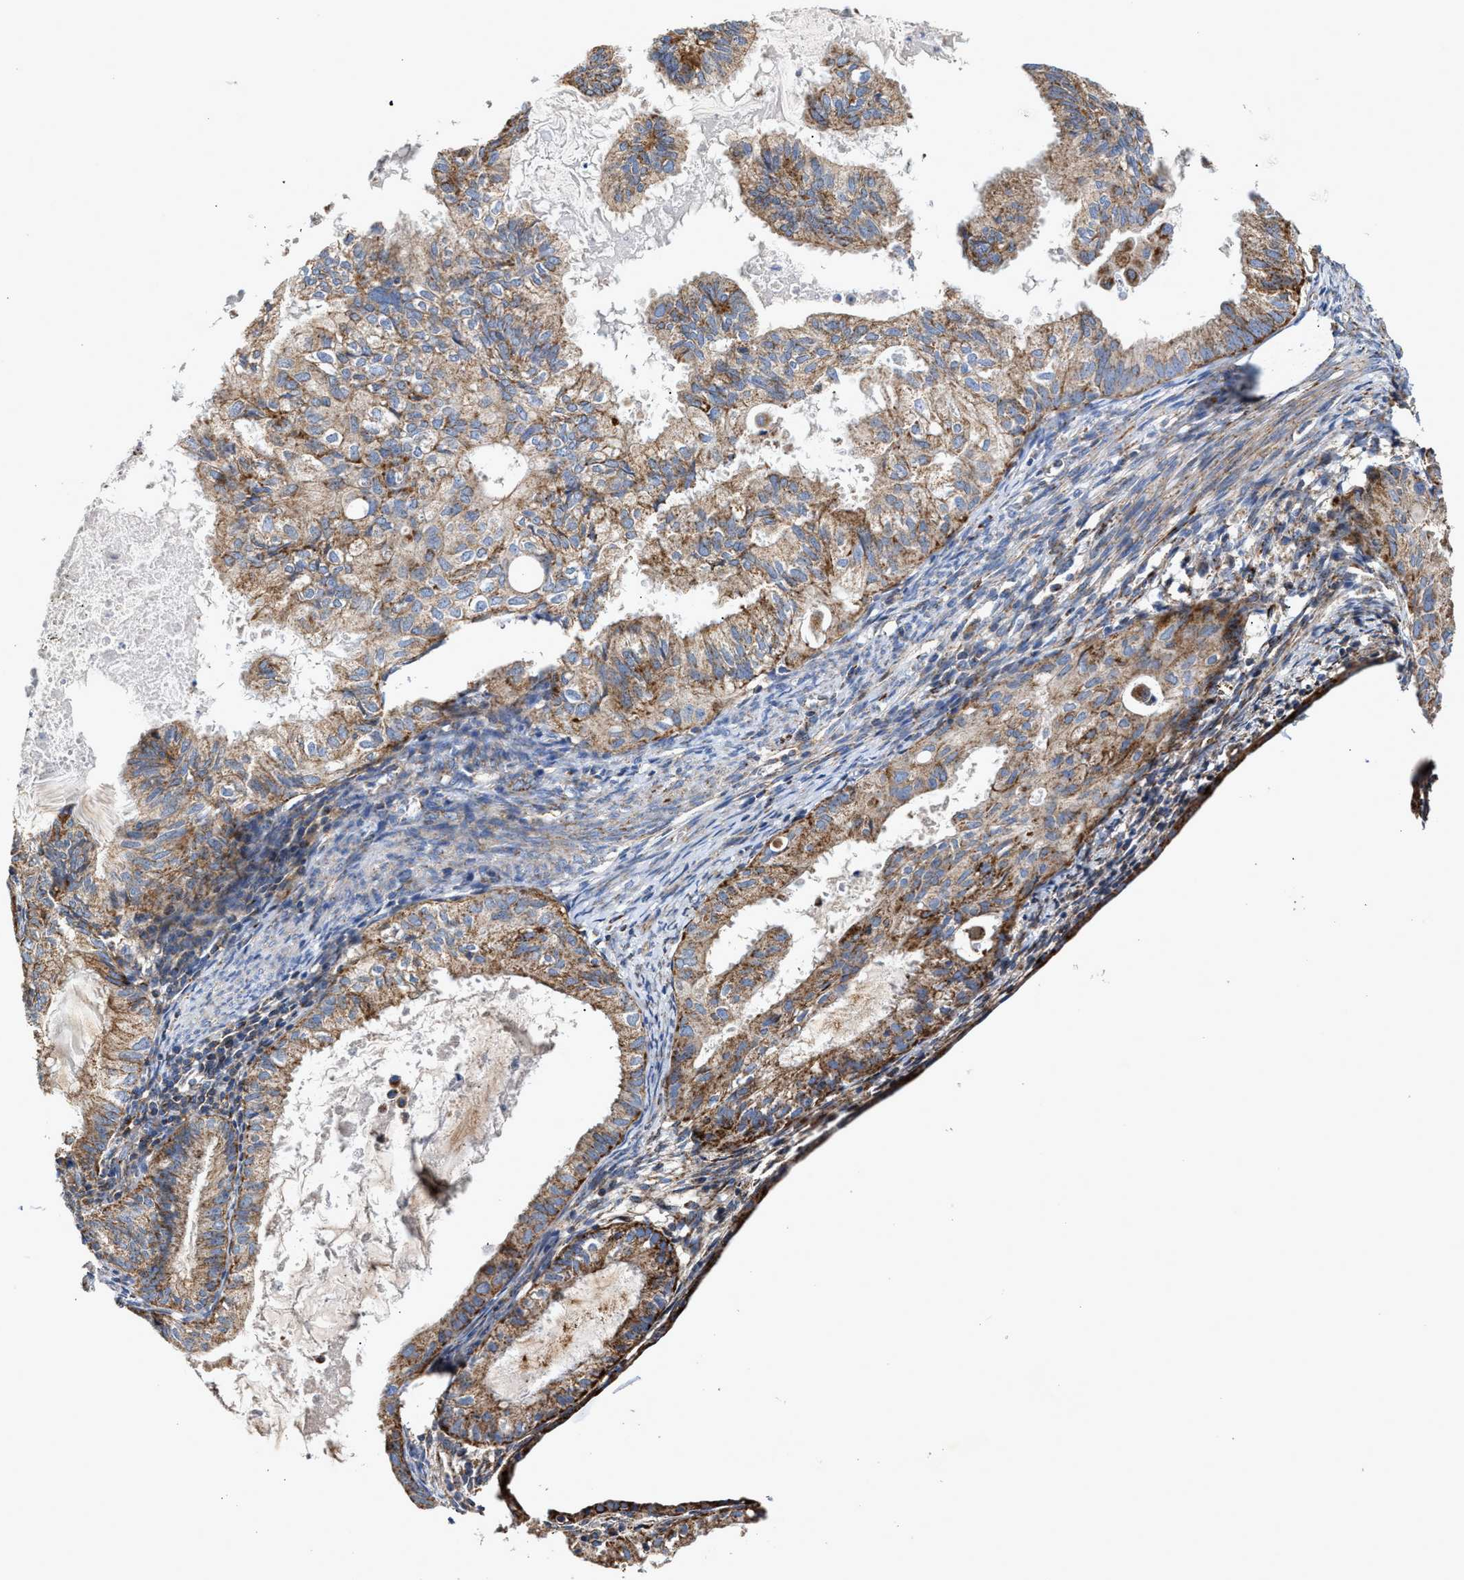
{"staining": {"intensity": "moderate", "quantity": ">75%", "location": "cytoplasmic/membranous"}, "tissue": "cervical cancer", "cell_type": "Tumor cells", "image_type": "cancer", "snomed": [{"axis": "morphology", "description": "Normal tissue, NOS"}, {"axis": "morphology", "description": "Adenocarcinoma, NOS"}, {"axis": "topography", "description": "Cervix"}, {"axis": "topography", "description": "Endometrium"}], "caption": "A high-resolution photomicrograph shows IHC staining of cervical adenocarcinoma, which shows moderate cytoplasmic/membranous staining in about >75% of tumor cells. Using DAB (brown) and hematoxylin (blue) stains, captured at high magnification using brightfield microscopy.", "gene": "MECR", "patient": {"sex": "female", "age": 86}}